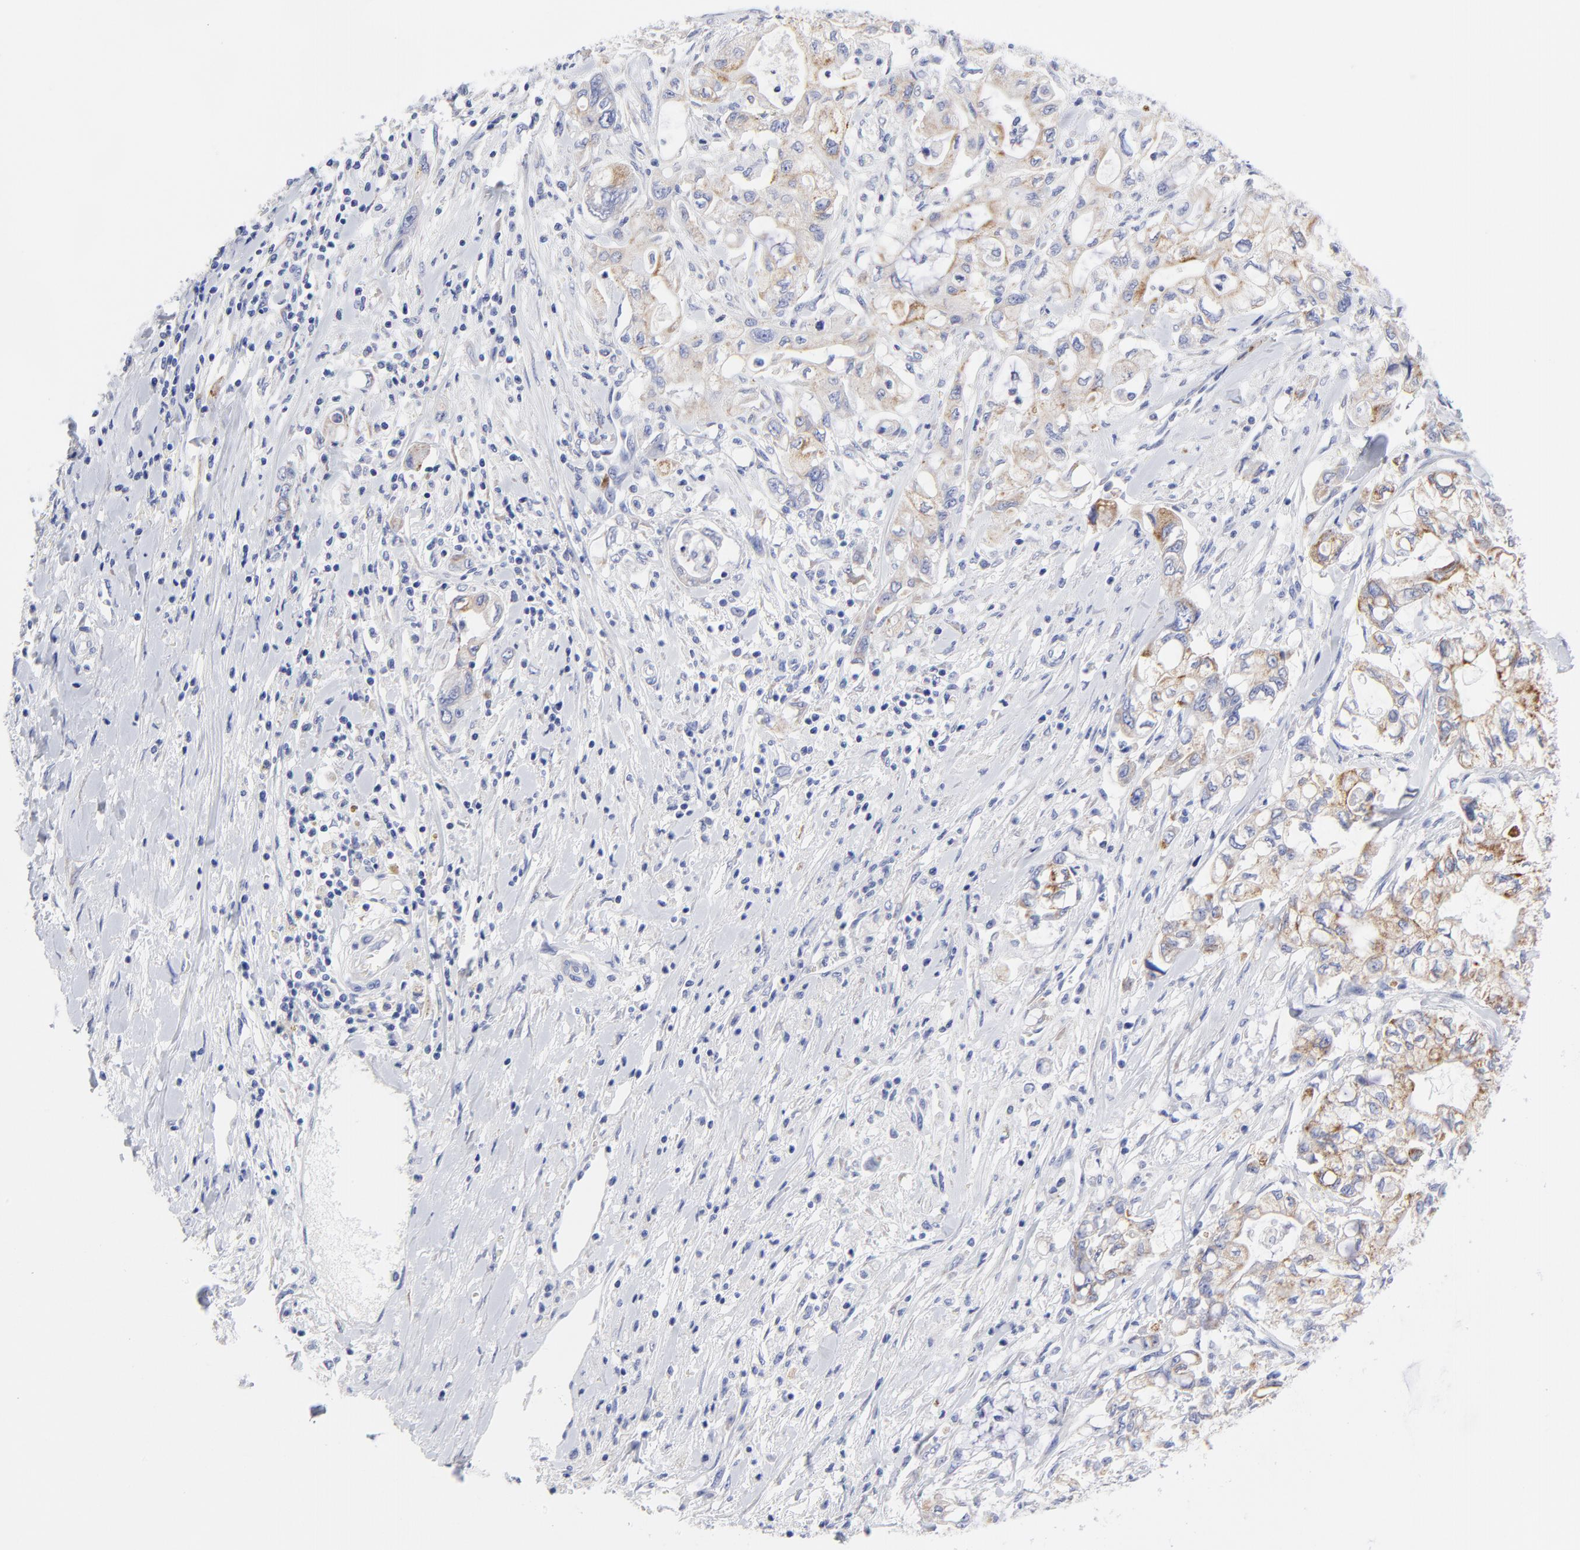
{"staining": {"intensity": "weak", "quantity": ">75%", "location": "cytoplasmic/membranous"}, "tissue": "pancreatic cancer", "cell_type": "Tumor cells", "image_type": "cancer", "snomed": [{"axis": "morphology", "description": "Adenocarcinoma, NOS"}, {"axis": "topography", "description": "Pancreas"}], "caption": "IHC photomicrograph of pancreatic cancer stained for a protein (brown), which displays low levels of weak cytoplasmic/membranous expression in about >75% of tumor cells.", "gene": "DUSP9", "patient": {"sex": "male", "age": 79}}